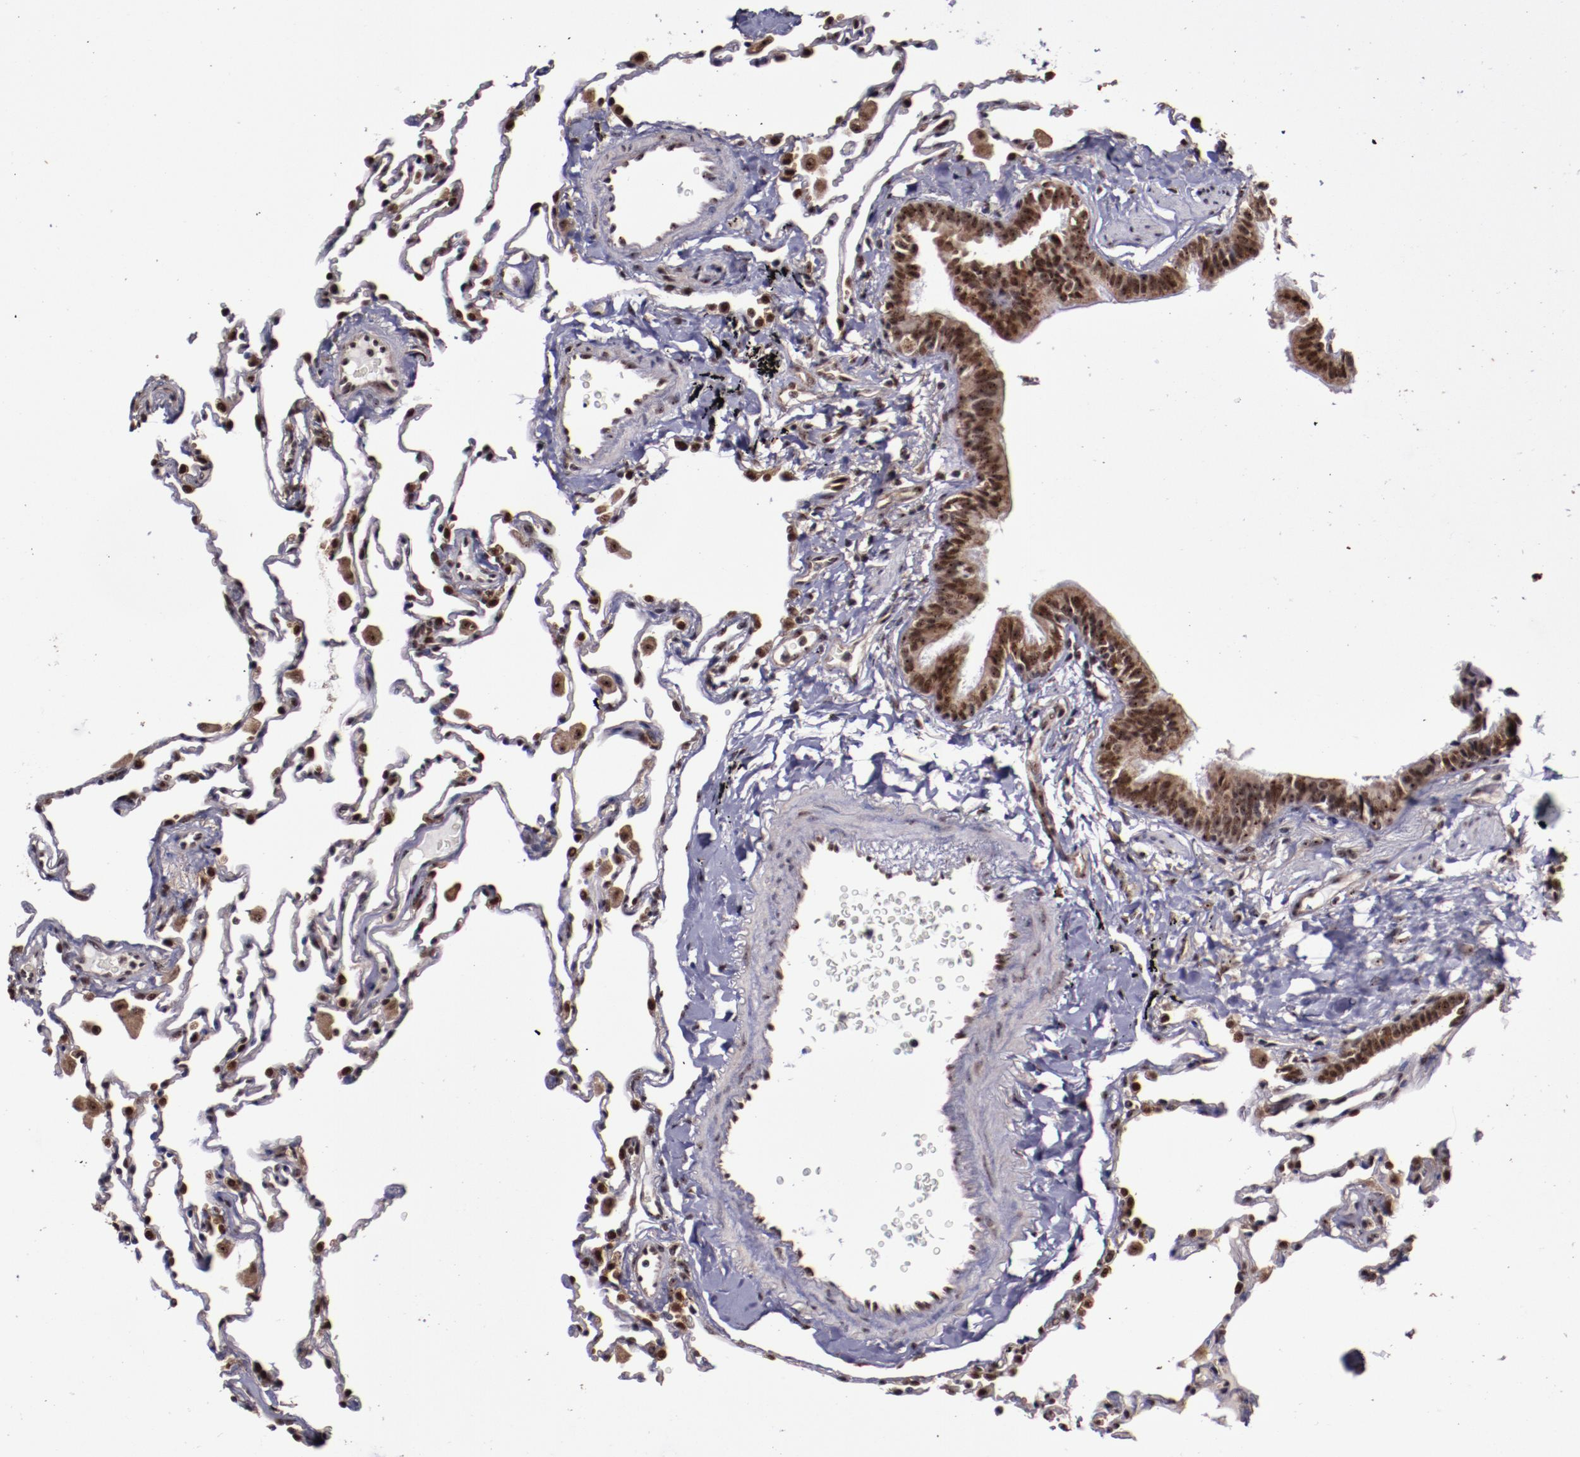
{"staining": {"intensity": "strong", "quantity": "25%-75%", "location": "nuclear"}, "tissue": "lung", "cell_type": "Alveolar cells", "image_type": "normal", "snomed": [{"axis": "morphology", "description": "Normal tissue, NOS"}, {"axis": "topography", "description": "Lung"}], "caption": "Approximately 25%-75% of alveolar cells in unremarkable human lung display strong nuclear protein staining as visualized by brown immunohistochemical staining.", "gene": "CECR2", "patient": {"sex": "male", "age": 59}}